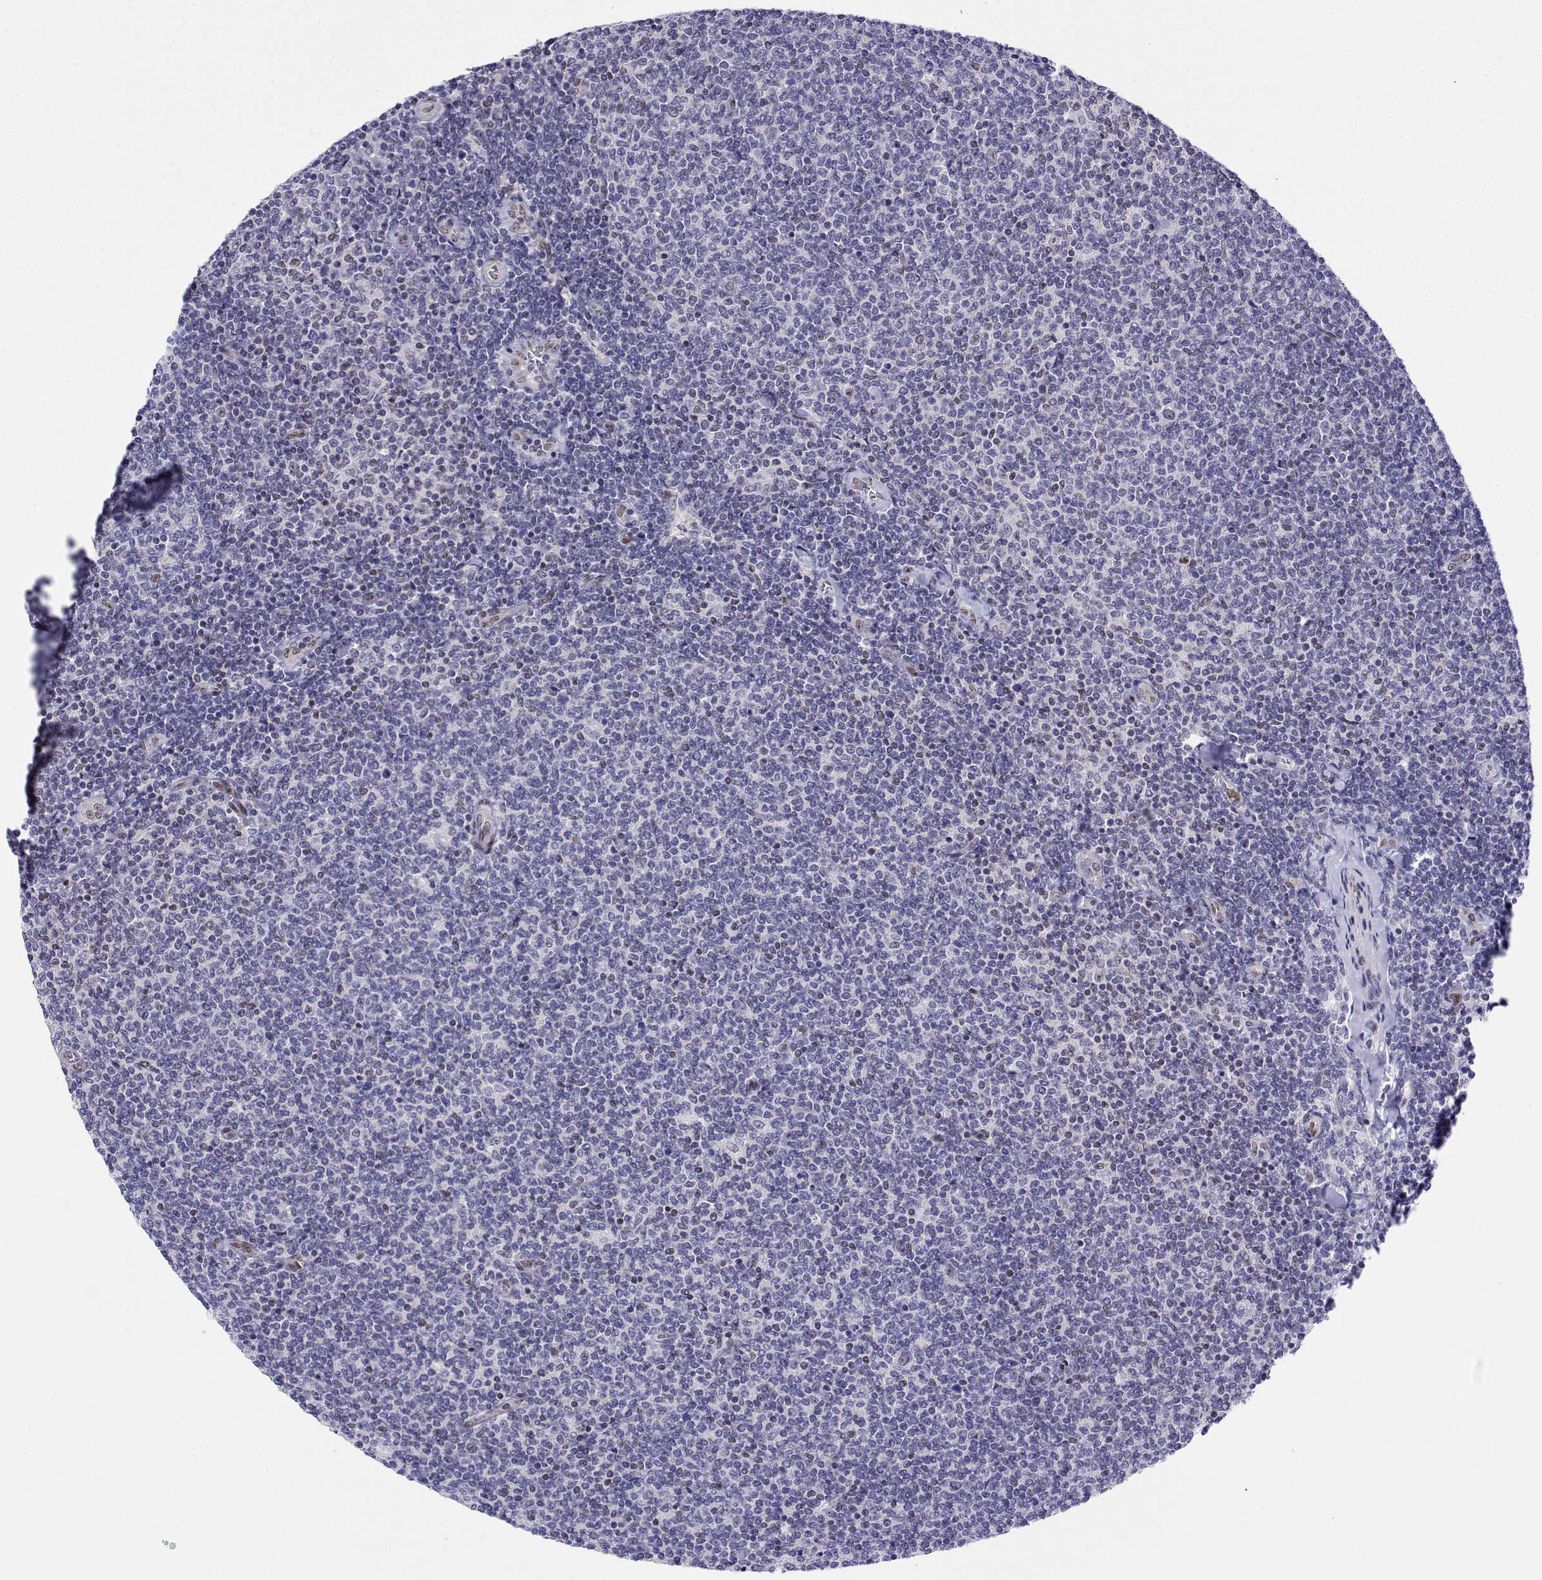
{"staining": {"intensity": "negative", "quantity": "none", "location": "none"}, "tissue": "lymphoma", "cell_type": "Tumor cells", "image_type": "cancer", "snomed": [{"axis": "morphology", "description": "Malignant lymphoma, non-Hodgkin's type, Low grade"}, {"axis": "topography", "description": "Lymph node"}], "caption": "Lymphoma was stained to show a protein in brown. There is no significant expression in tumor cells.", "gene": "ERF", "patient": {"sex": "male", "age": 52}}